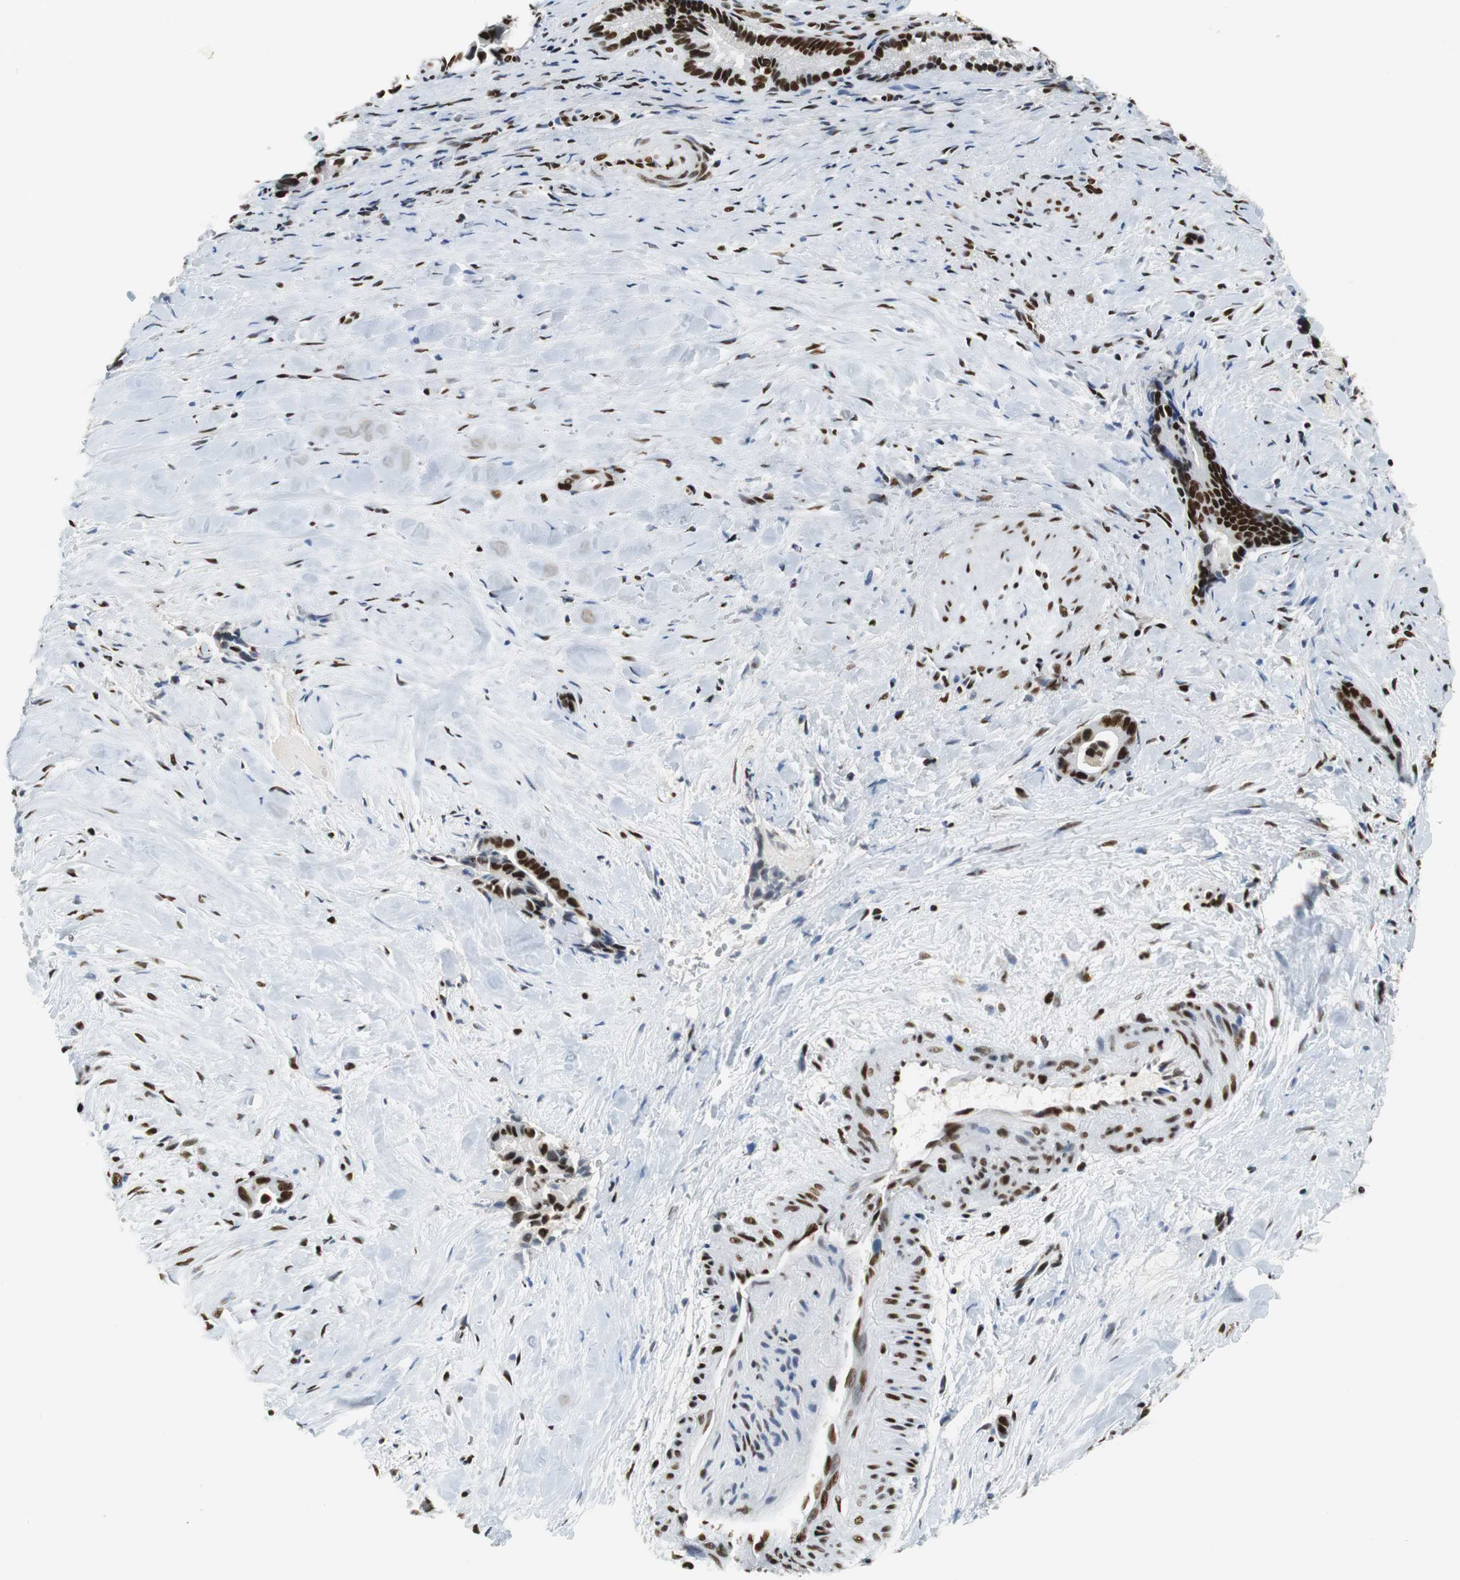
{"staining": {"intensity": "strong", "quantity": ">75%", "location": "nuclear"}, "tissue": "liver cancer", "cell_type": "Tumor cells", "image_type": "cancer", "snomed": [{"axis": "morphology", "description": "Cholangiocarcinoma"}, {"axis": "topography", "description": "Liver"}], "caption": "Brown immunohistochemical staining in liver cholangiocarcinoma displays strong nuclear expression in about >75% of tumor cells.", "gene": "PRKDC", "patient": {"sex": "female", "age": 55}}